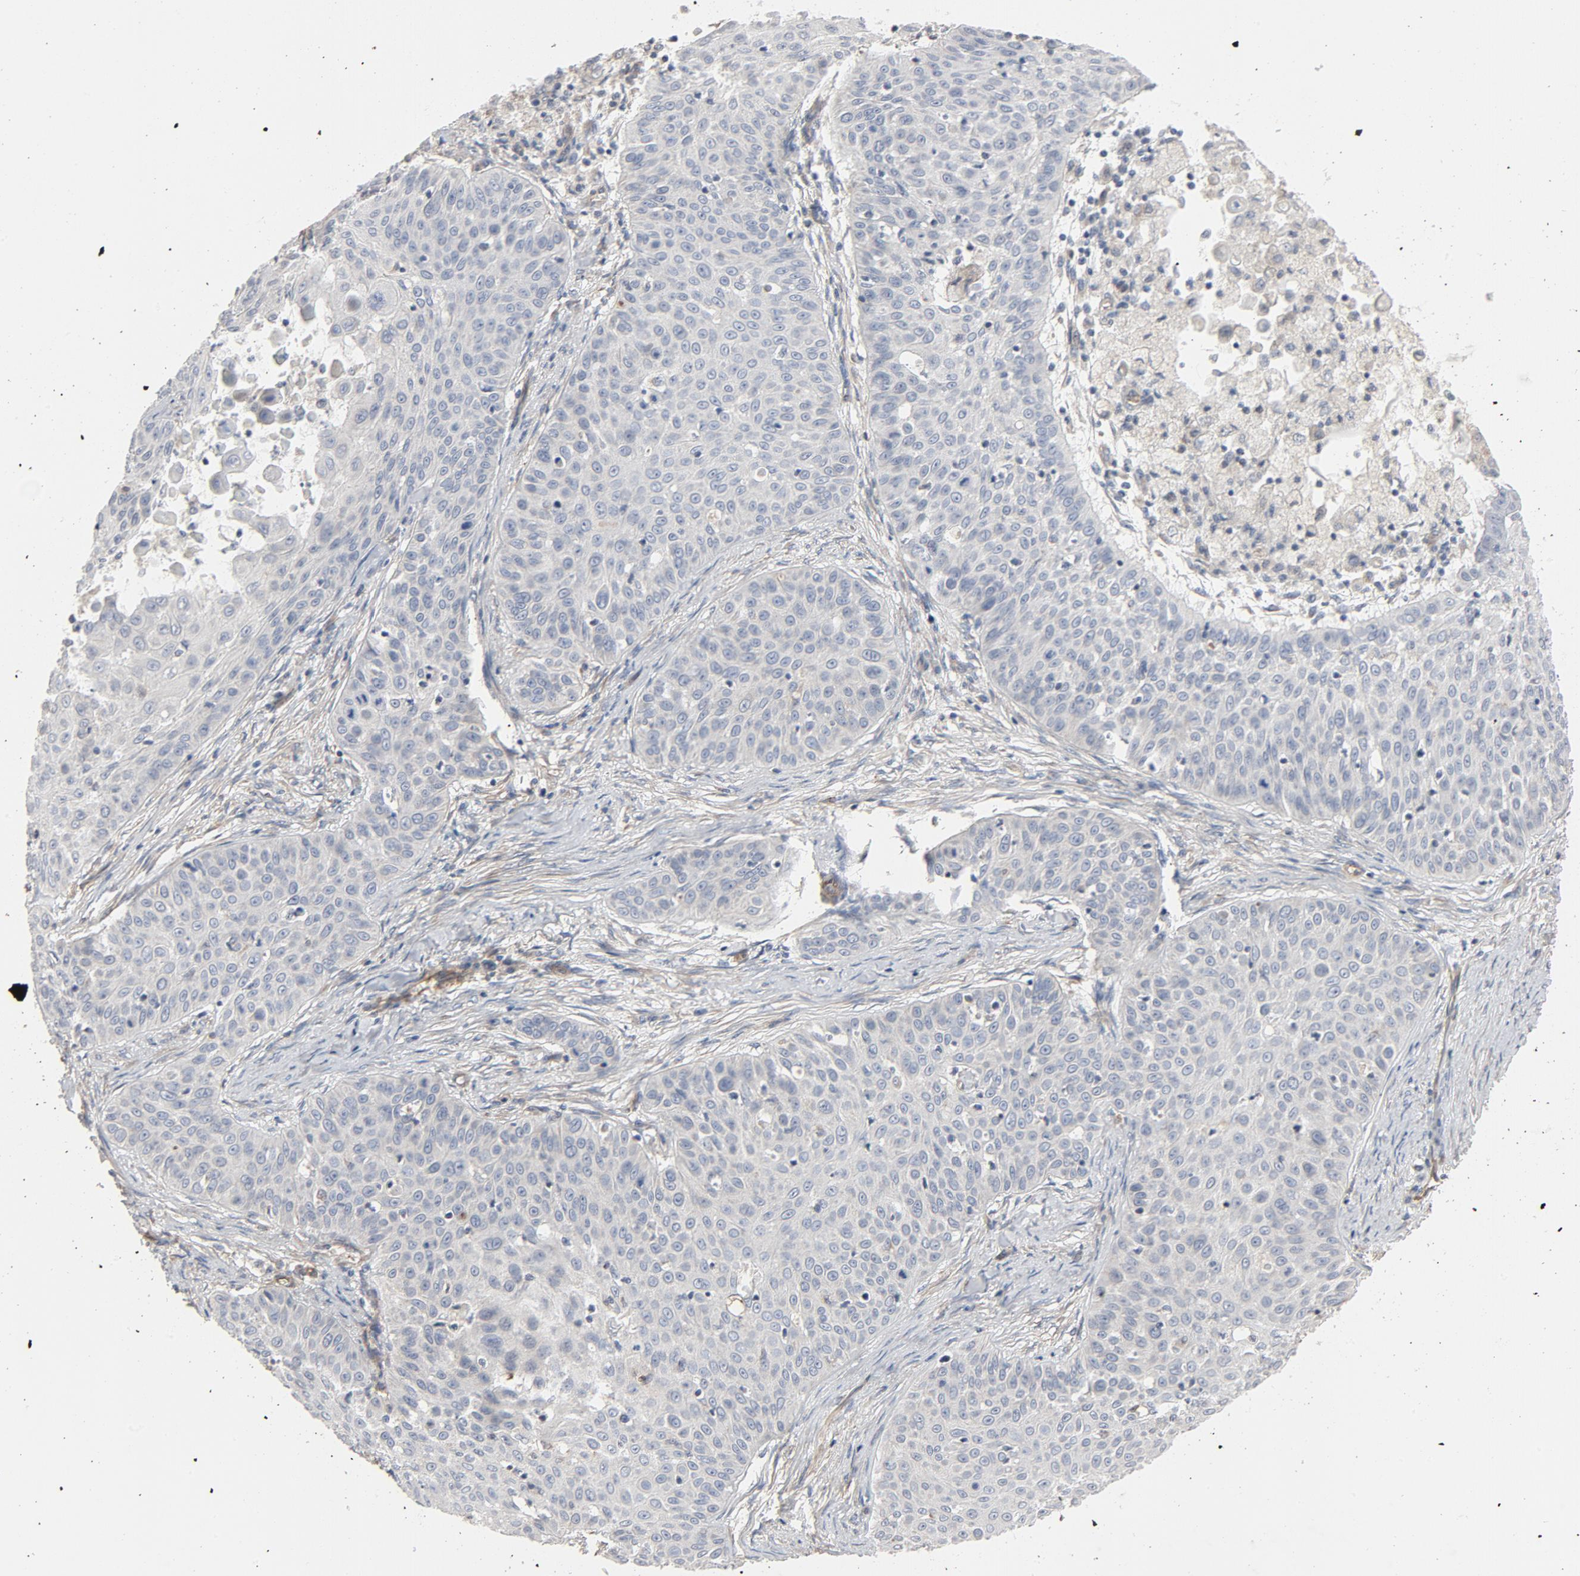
{"staining": {"intensity": "negative", "quantity": "none", "location": "none"}, "tissue": "skin cancer", "cell_type": "Tumor cells", "image_type": "cancer", "snomed": [{"axis": "morphology", "description": "Squamous cell carcinoma, NOS"}, {"axis": "topography", "description": "Skin"}], "caption": "An IHC image of skin cancer (squamous cell carcinoma) is shown. There is no staining in tumor cells of skin cancer (squamous cell carcinoma).", "gene": "TRIOBP", "patient": {"sex": "male", "age": 82}}